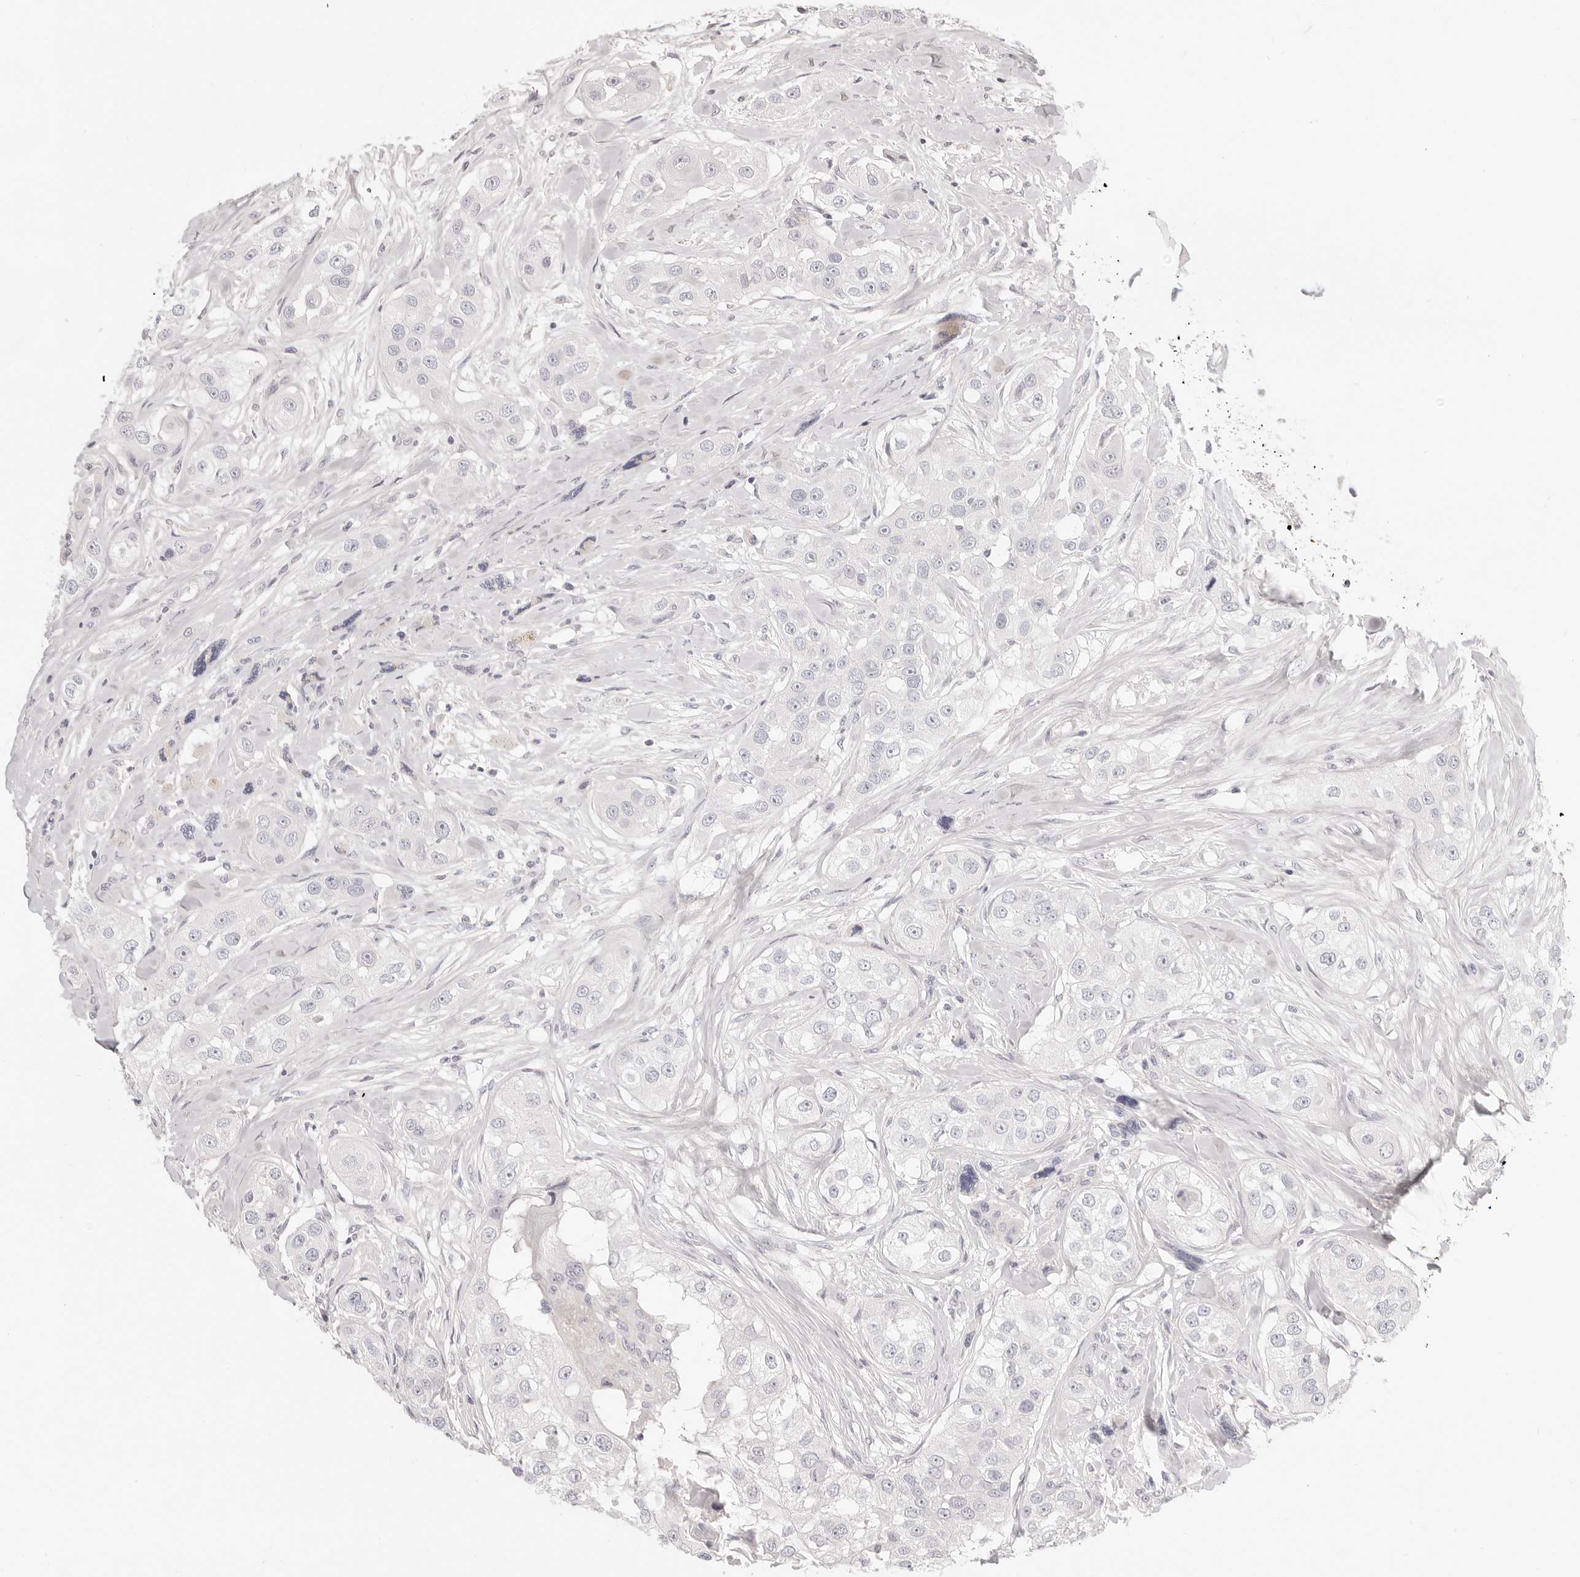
{"staining": {"intensity": "negative", "quantity": "none", "location": "none"}, "tissue": "head and neck cancer", "cell_type": "Tumor cells", "image_type": "cancer", "snomed": [{"axis": "morphology", "description": "Normal tissue, NOS"}, {"axis": "morphology", "description": "Squamous cell carcinoma, NOS"}, {"axis": "topography", "description": "Skeletal muscle"}, {"axis": "topography", "description": "Head-Neck"}], "caption": "Image shows no significant protein positivity in tumor cells of head and neck squamous cell carcinoma.", "gene": "FABP1", "patient": {"sex": "male", "age": 51}}